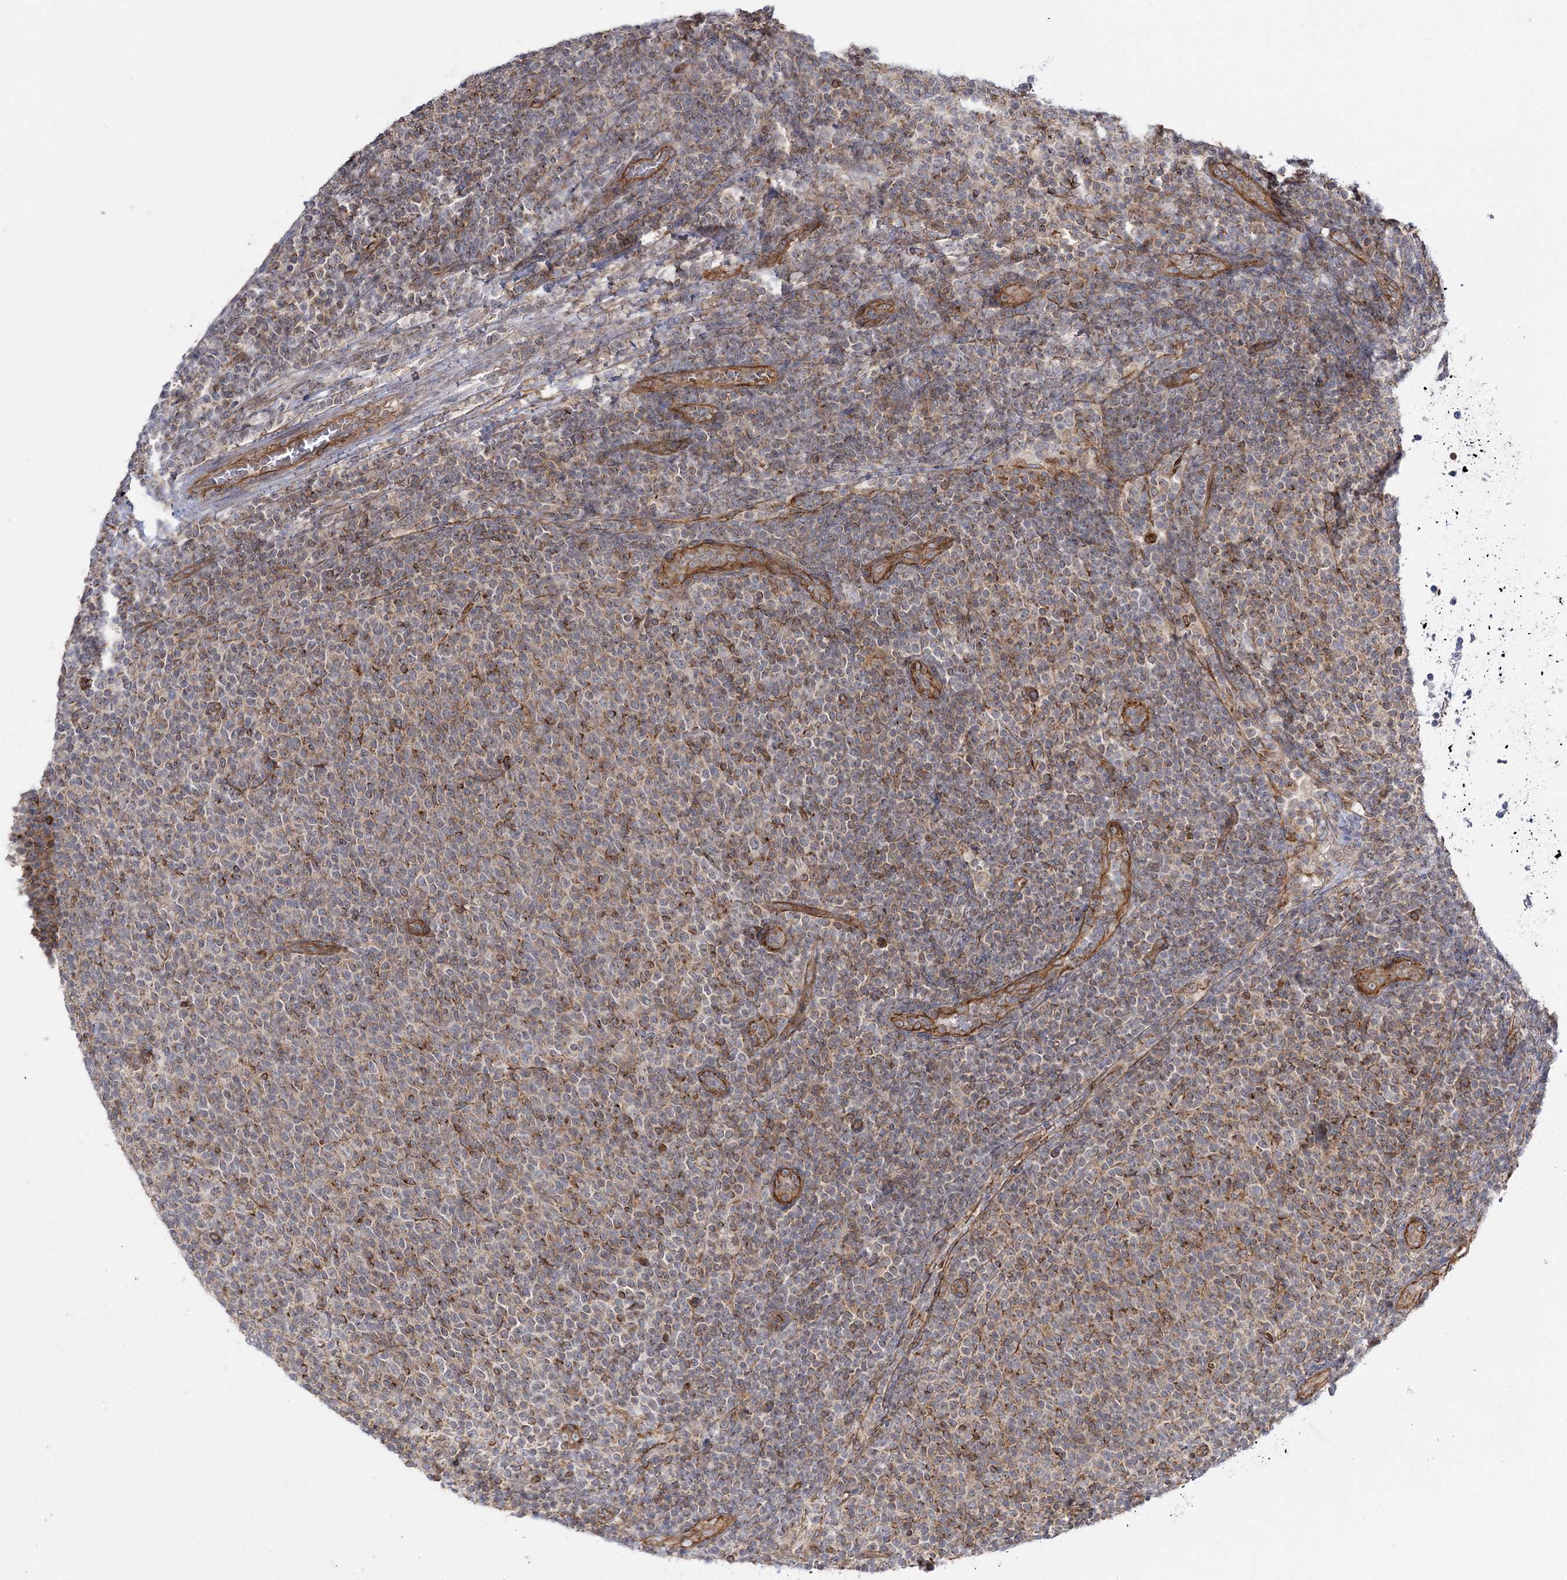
{"staining": {"intensity": "weak", "quantity": "25%-75%", "location": "cytoplasmic/membranous"}, "tissue": "lymphoma", "cell_type": "Tumor cells", "image_type": "cancer", "snomed": [{"axis": "morphology", "description": "Malignant lymphoma, non-Hodgkin's type, Low grade"}, {"axis": "topography", "description": "Lymph node"}], "caption": "Human low-grade malignant lymphoma, non-Hodgkin's type stained for a protein (brown) demonstrates weak cytoplasmic/membranous positive expression in about 25%-75% of tumor cells.", "gene": "SH3BP5L", "patient": {"sex": "male", "age": 66}}